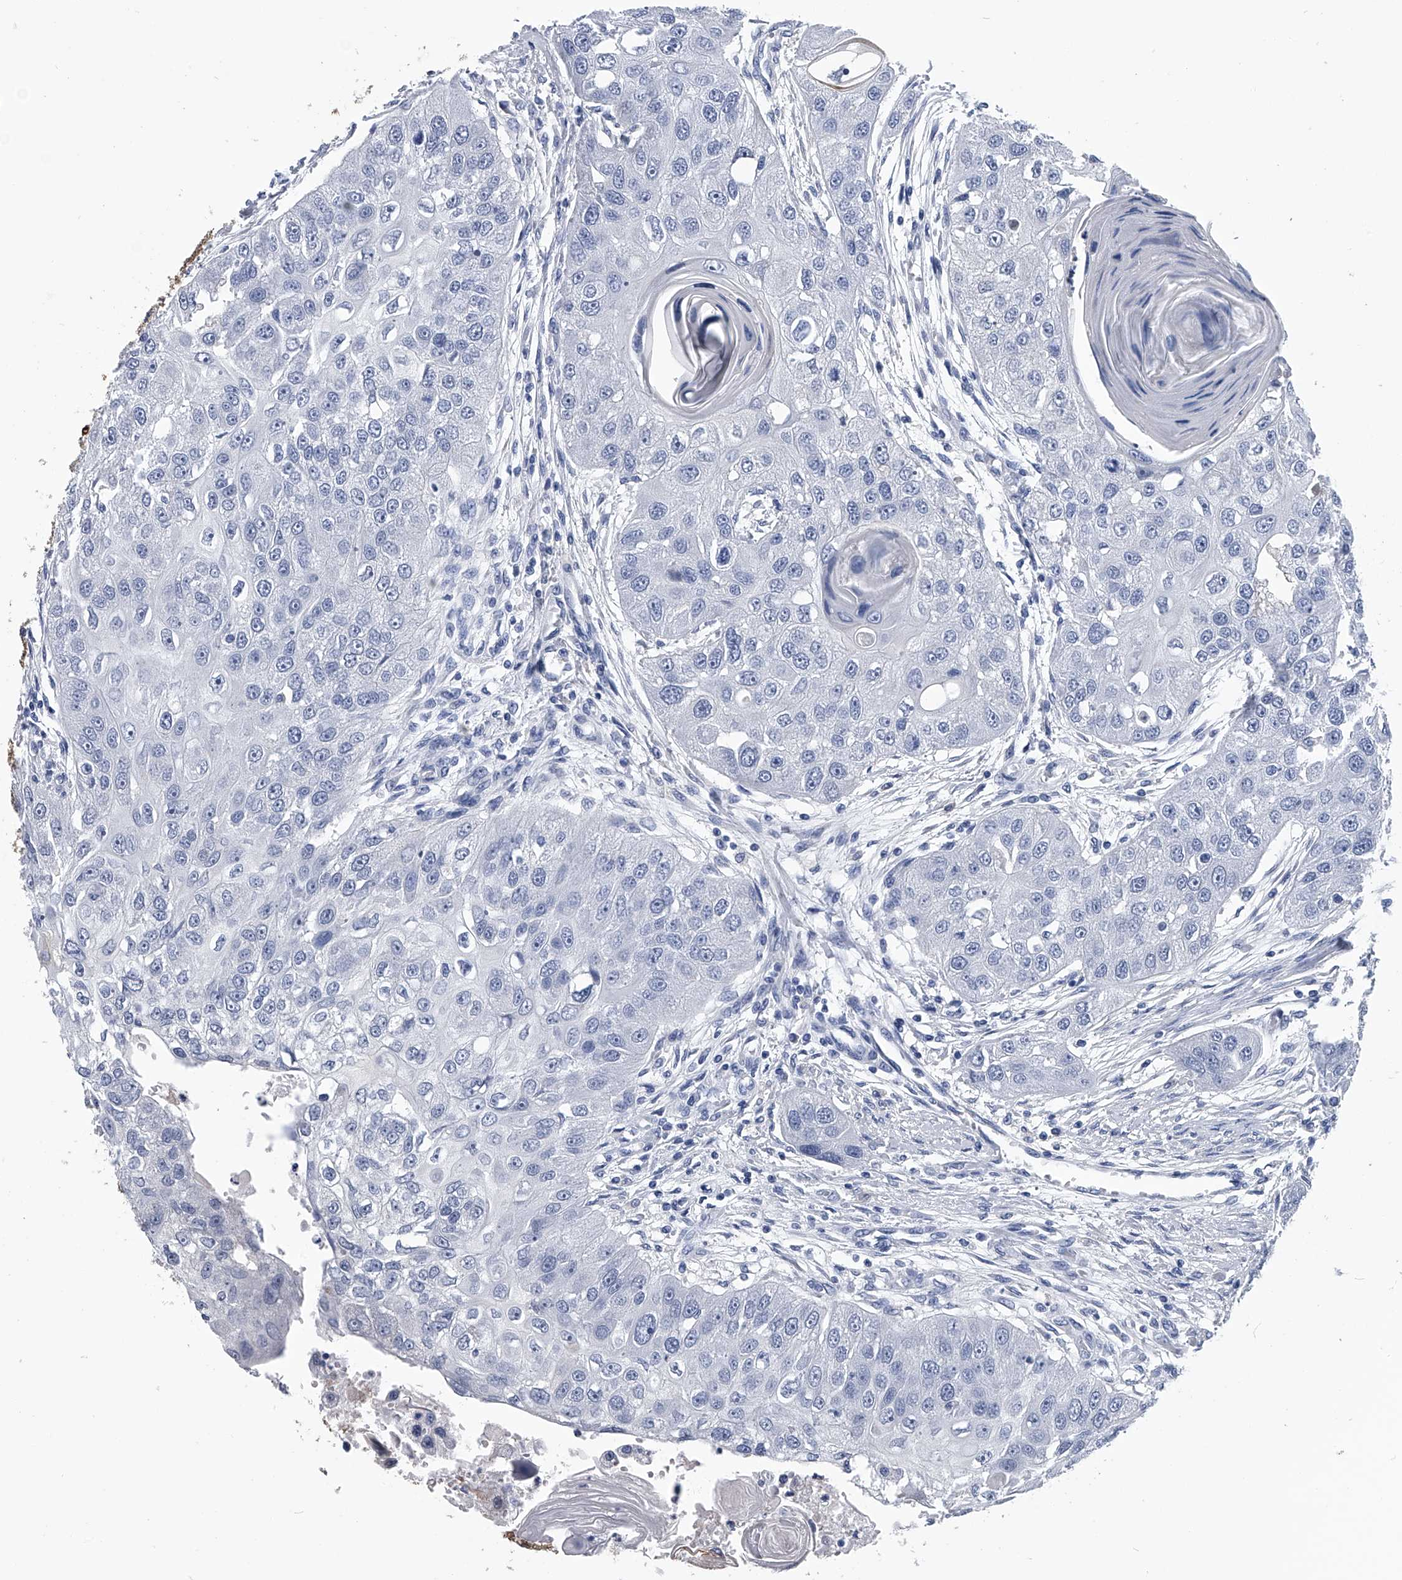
{"staining": {"intensity": "negative", "quantity": "none", "location": "none"}, "tissue": "head and neck cancer", "cell_type": "Tumor cells", "image_type": "cancer", "snomed": [{"axis": "morphology", "description": "Normal tissue, NOS"}, {"axis": "morphology", "description": "Squamous cell carcinoma, NOS"}, {"axis": "topography", "description": "Skeletal muscle"}, {"axis": "topography", "description": "Head-Neck"}], "caption": "Micrograph shows no significant protein expression in tumor cells of head and neck cancer (squamous cell carcinoma).", "gene": "PDXK", "patient": {"sex": "male", "age": 51}}